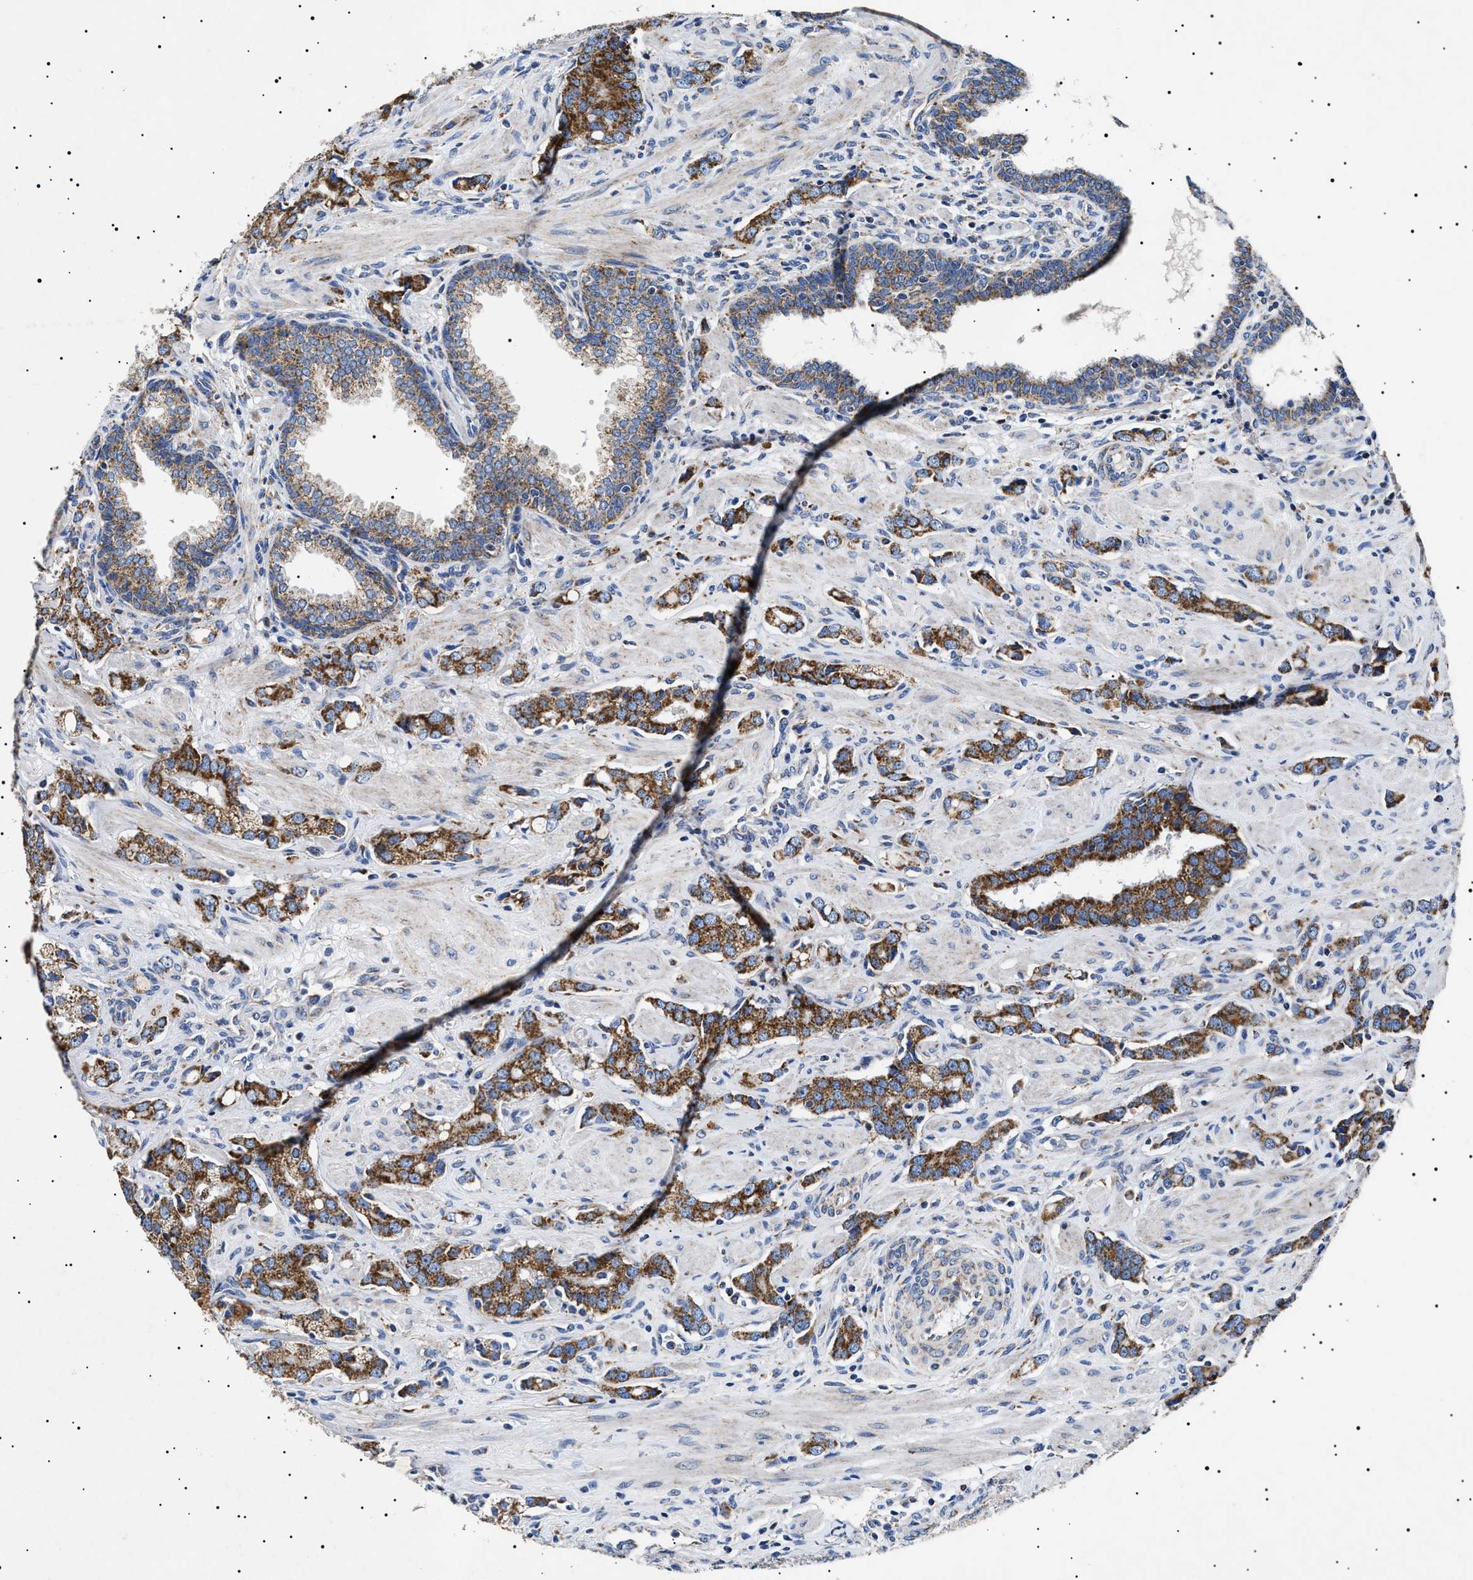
{"staining": {"intensity": "strong", "quantity": ">75%", "location": "cytoplasmic/membranous"}, "tissue": "prostate cancer", "cell_type": "Tumor cells", "image_type": "cancer", "snomed": [{"axis": "morphology", "description": "Adenocarcinoma, High grade"}, {"axis": "topography", "description": "Prostate"}], "caption": "Protein expression analysis of human prostate high-grade adenocarcinoma reveals strong cytoplasmic/membranous staining in approximately >75% of tumor cells. The staining was performed using DAB to visualize the protein expression in brown, while the nuclei were stained in blue with hematoxylin (Magnification: 20x).", "gene": "CHRDL2", "patient": {"sex": "male", "age": 52}}